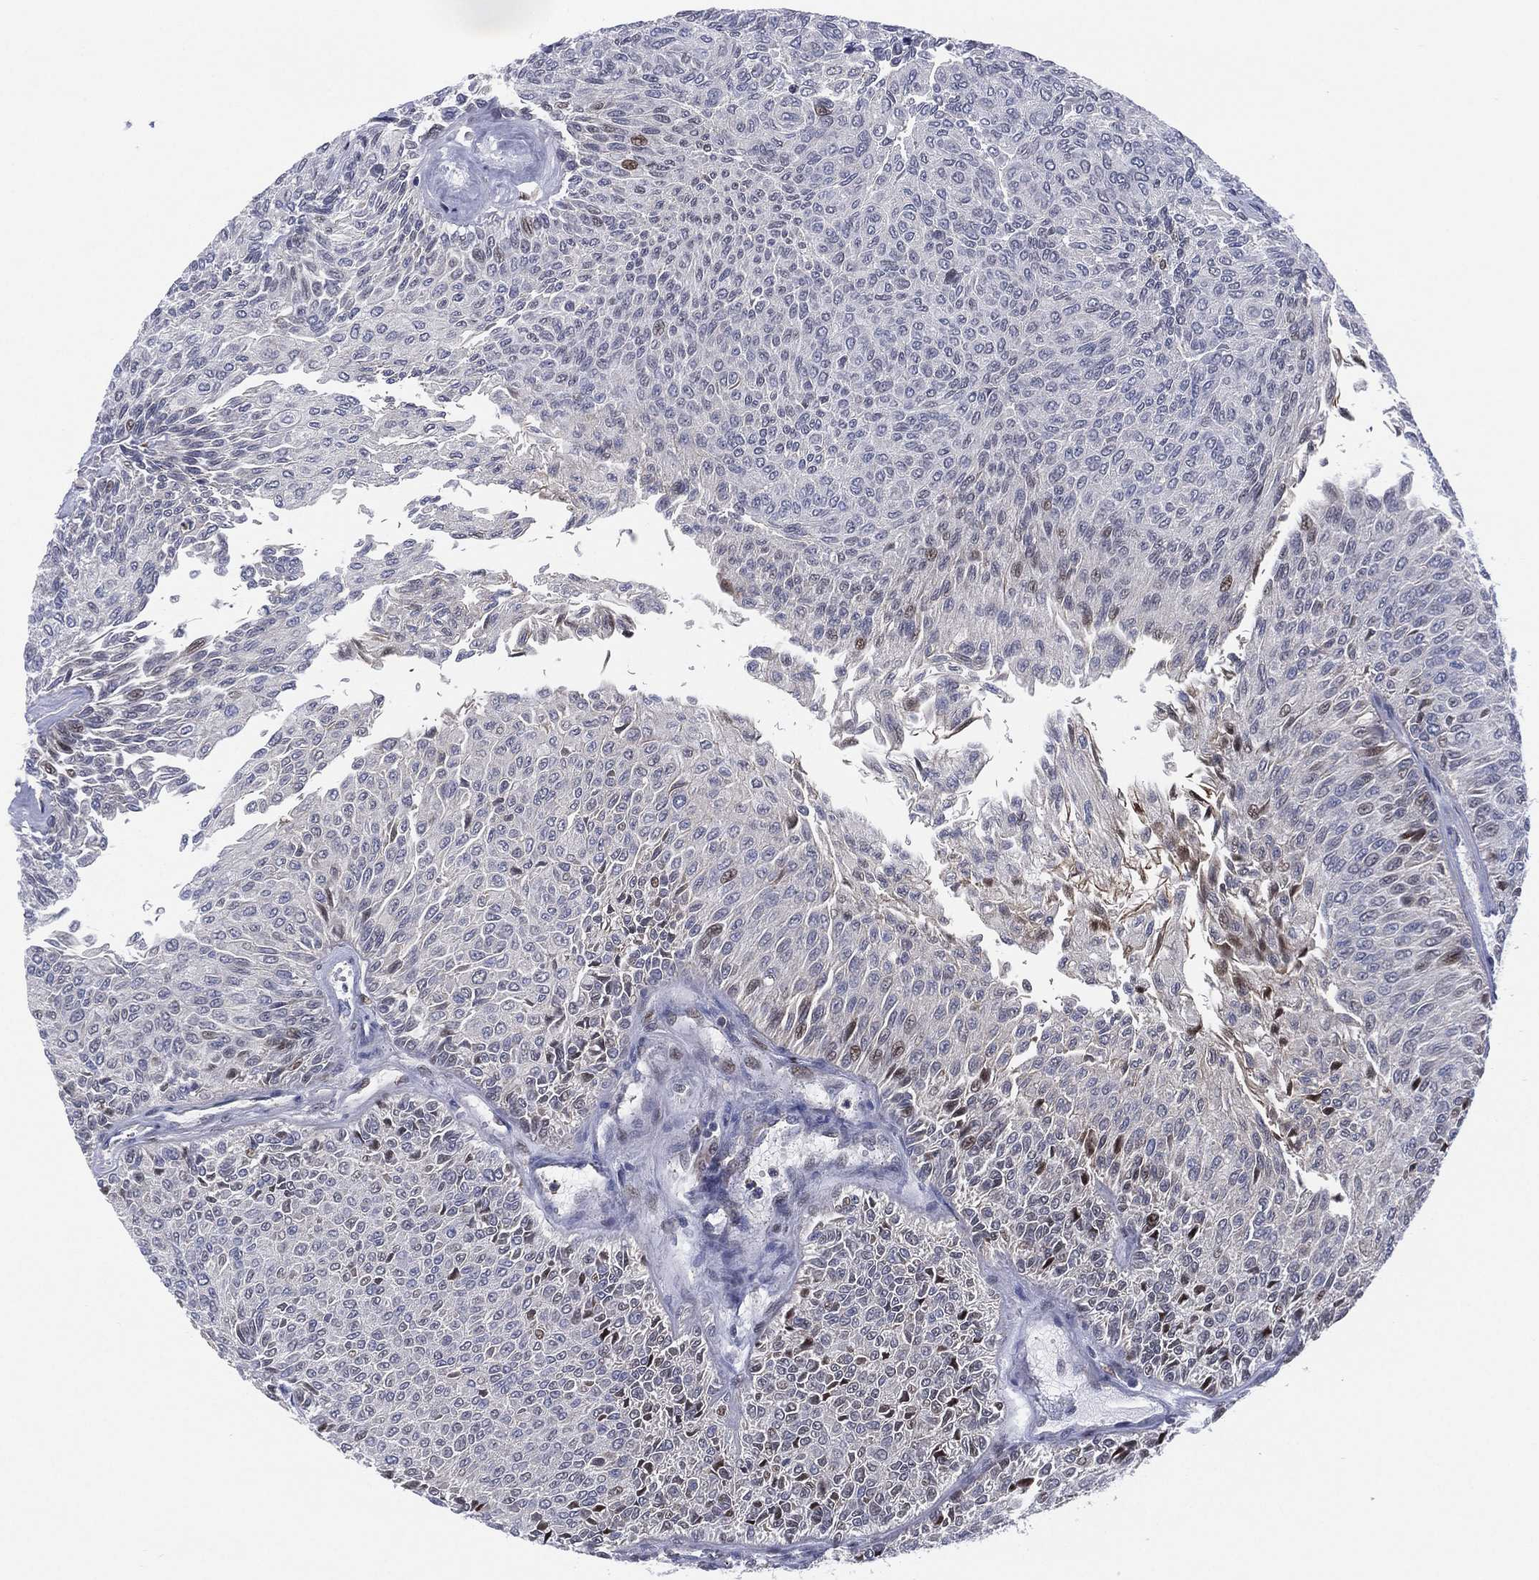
{"staining": {"intensity": "weak", "quantity": "<25%", "location": "nuclear"}, "tissue": "urothelial cancer", "cell_type": "Tumor cells", "image_type": "cancer", "snomed": [{"axis": "morphology", "description": "Urothelial carcinoma, Low grade"}, {"axis": "topography", "description": "Ureter, NOS"}, {"axis": "topography", "description": "Urinary bladder"}], "caption": "This image is of urothelial cancer stained with immunohistochemistry to label a protein in brown with the nuclei are counter-stained blue. There is no staining in tumor cells.", "gene": "SLC4A4", "patient": {"sex": "male", "age": 78}}